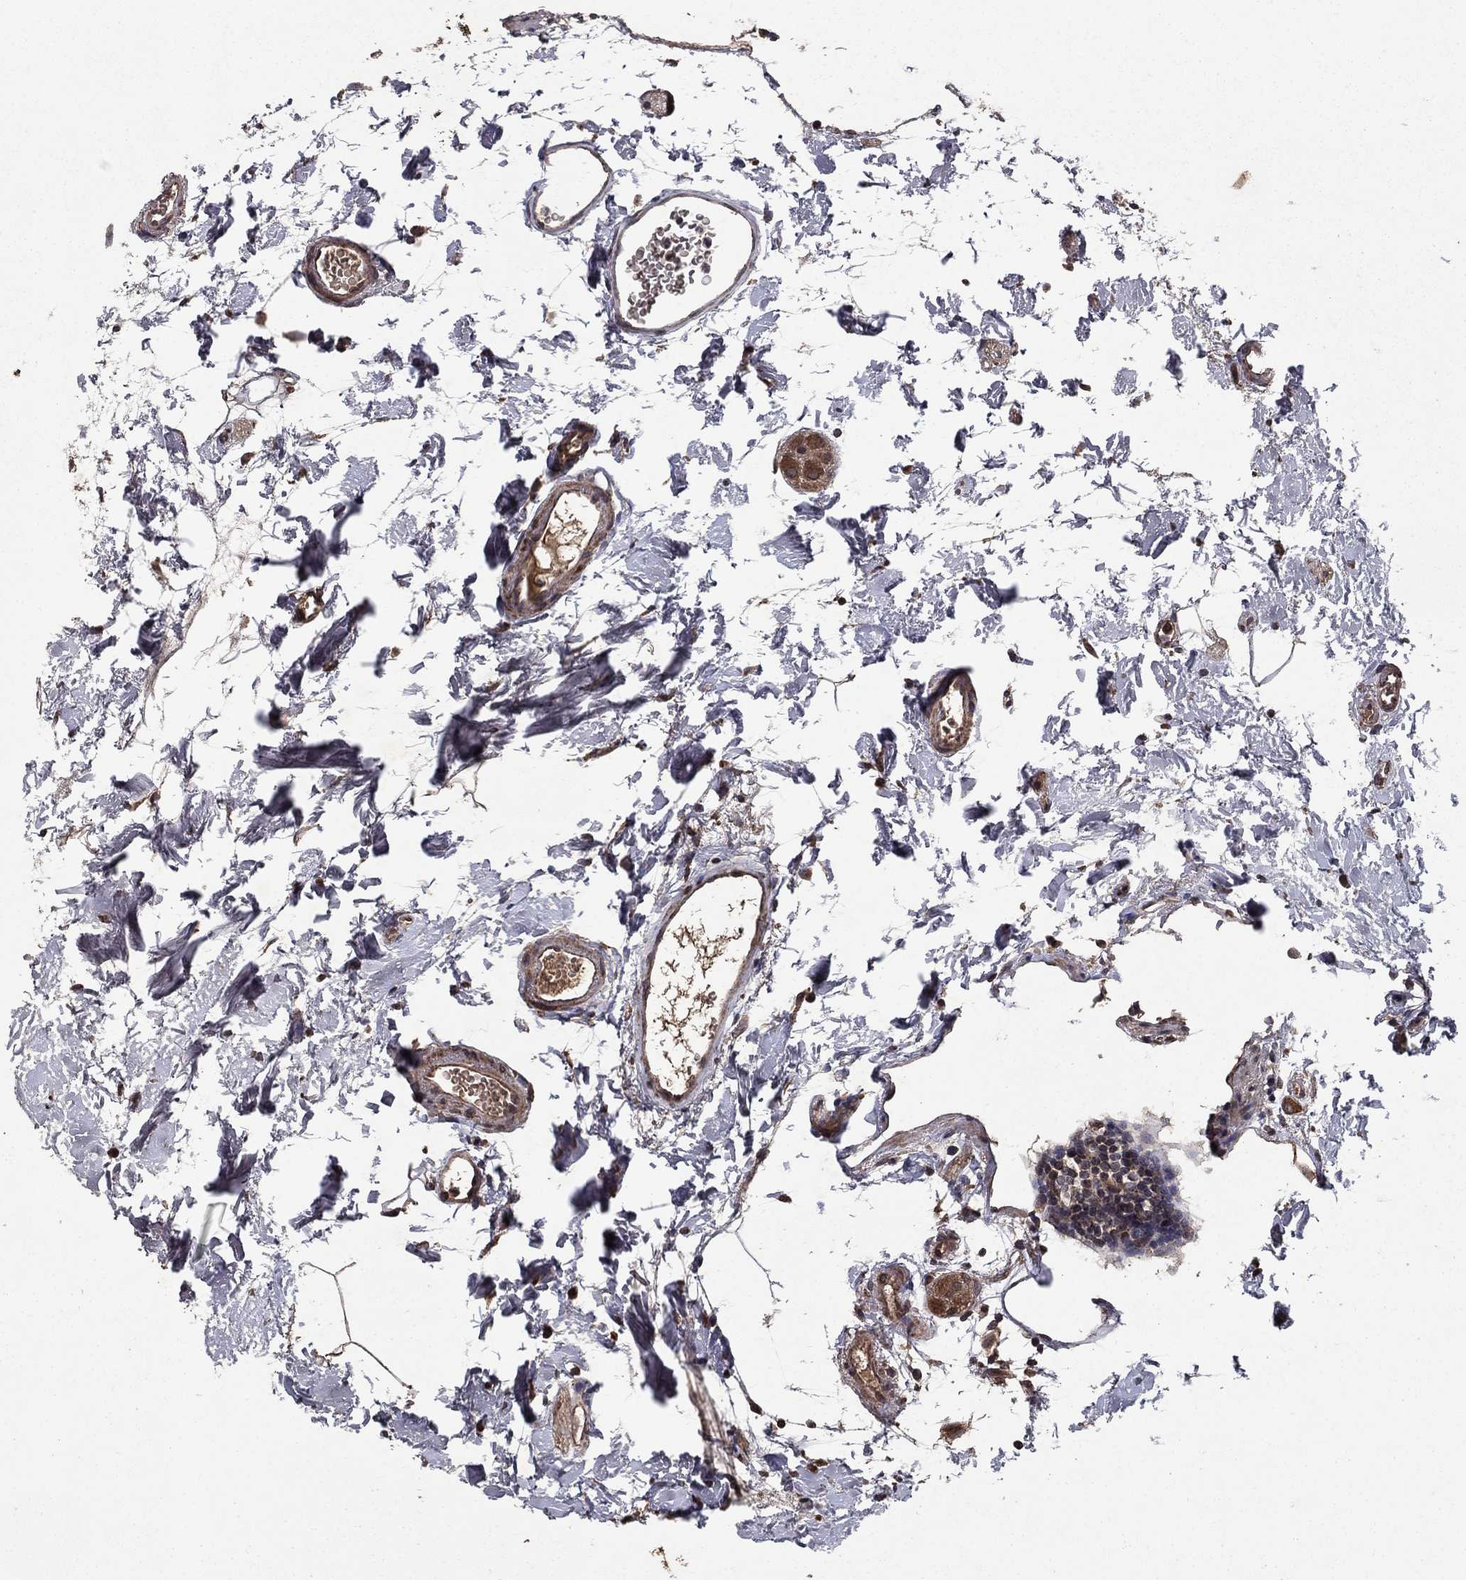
{"staining": {"intensity": "moderate", "quantity": ">75%", "location": "cytoplasmic/membranous"}, "tissue": "colon", "cell_type": "Endothelial cells", "image_type": "normal", "snomed": [{"axis": "morphology", "description": "Normal tissue, NOS"}, {"axis": "topography", "description": "Colon"}], "caption": "The micrograph exhibits immunohistochemical staining of benign colon. There is moderate cytoplasmic/membranous staining is identified in about >75% of endothelial cells. The staining was performed using DAB to visualize the protein expression in brown, while the nuclei were stained in blue with hematoxylin (Magnification: 20x).", "gene": "DHRS1", "patient": {"sex": "female", "age": 84}}